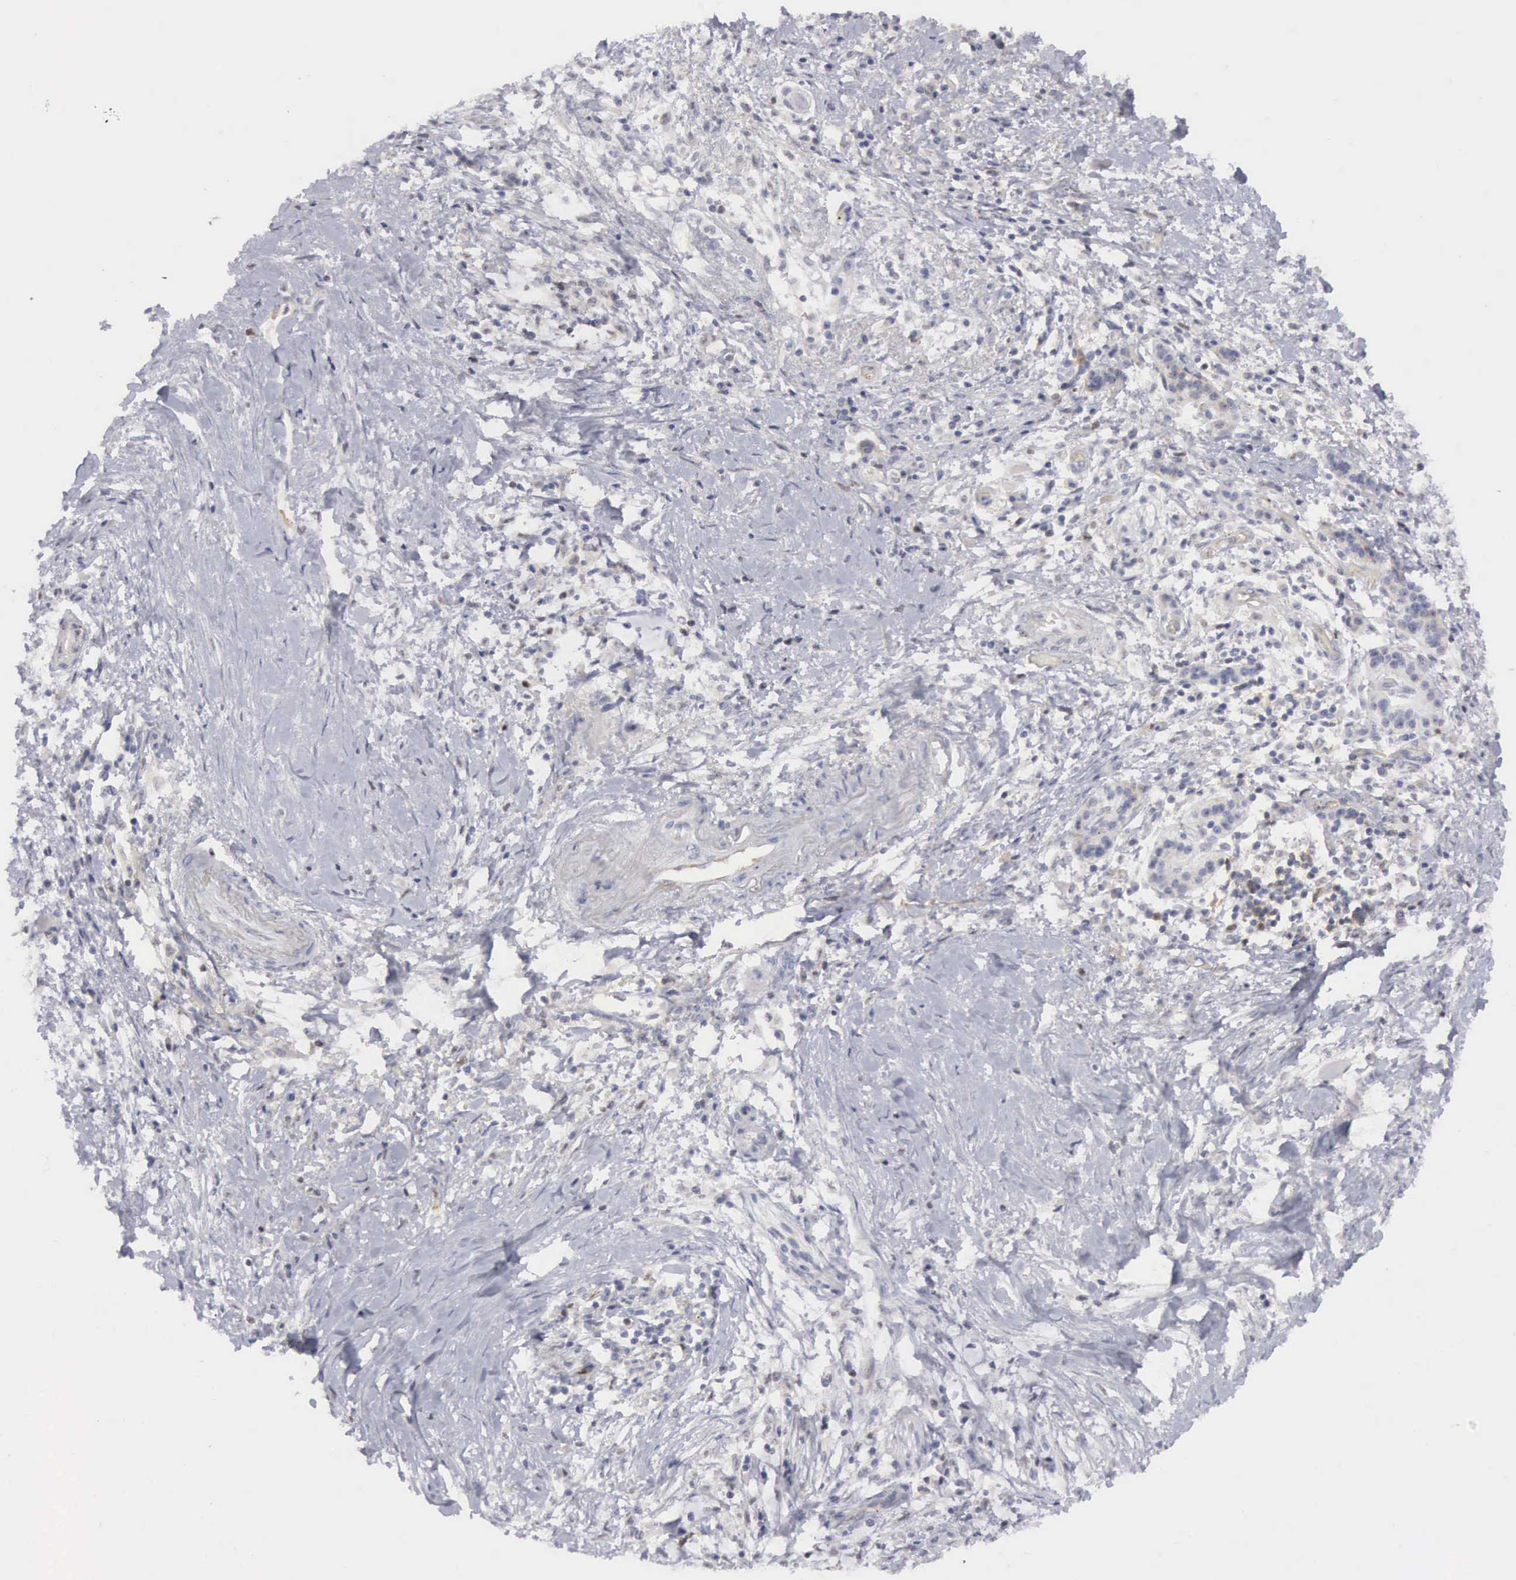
{"staining": {"intensity": "weak", "quantity": "<25%", "location": "cytoplasmic/membranous"}, "tissue": "pancreatic cancer", "cell_type": "Tumor cells", "image_type": "cancer", "snomed": [{"axis": "morphology", "description": "Adenocarcinoma, NOS"}, {"axis": "topography", "description": "Pancreas"}], "caption": "This is an immunohistochemistry micrograph of pancreatic cancer. There is no staining in tumor cells.", "gene": "RBPJ", "patient": {"sex": "female", "age": 64}}